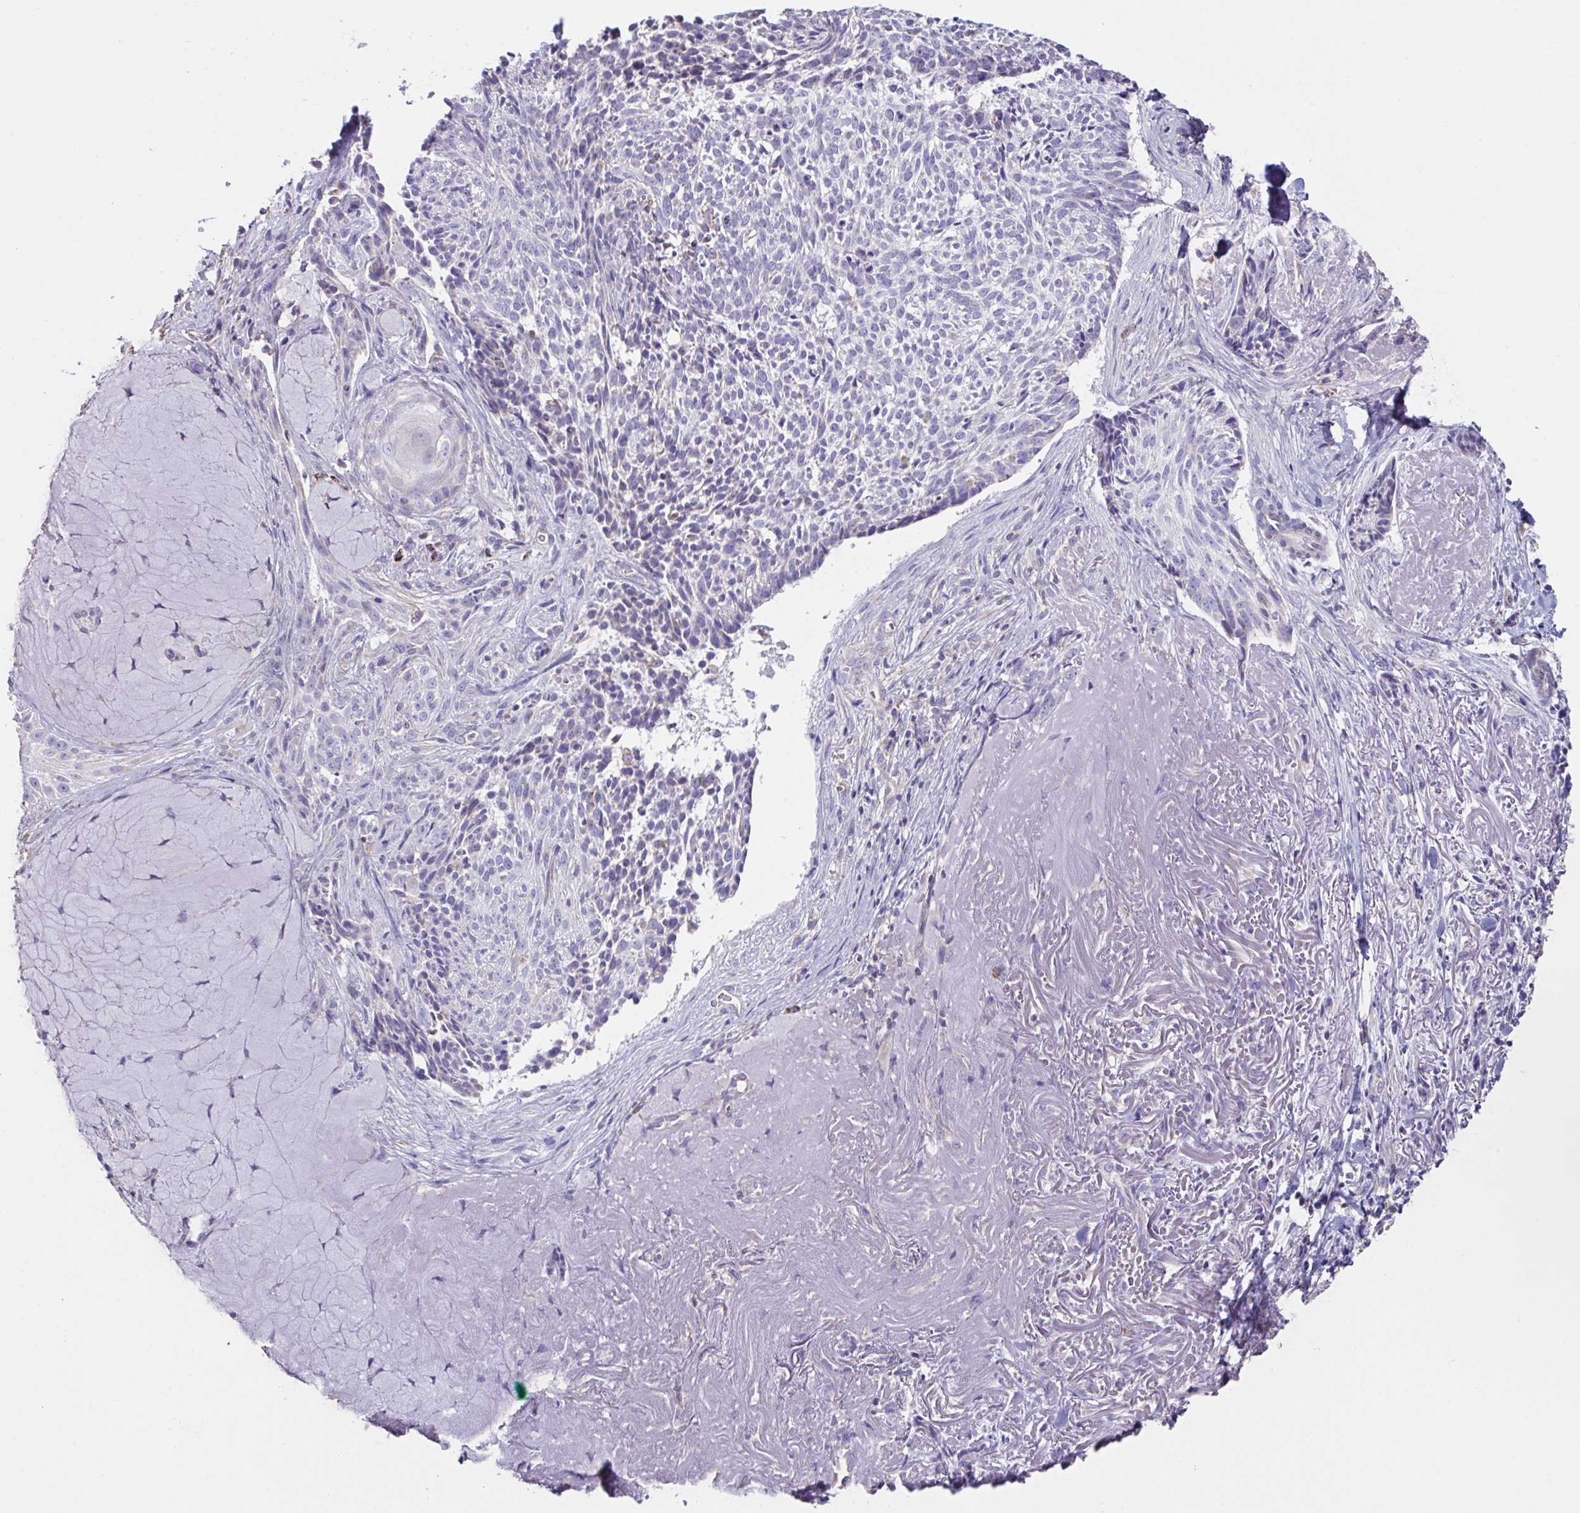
{"staining": {"intensity": "negative", "quantity": "none", "location": "none"}, "tissue": "skin cancer", "cell_type": "Tumor cells", "image_type": "cancer", "snomed": [{"axis": "morphology", "description": "Basal cell carcinoma"}, {"axis": "topography", "description": "Skin"}, {"axis": "topography", "description": "Skin of face"}], "caption": "Tumor cells are negative for brown protein staining in skin cancer (basal cell carcinoma).", "gene": "DOK7", "patient": {"sex": "female", "age": 95}}